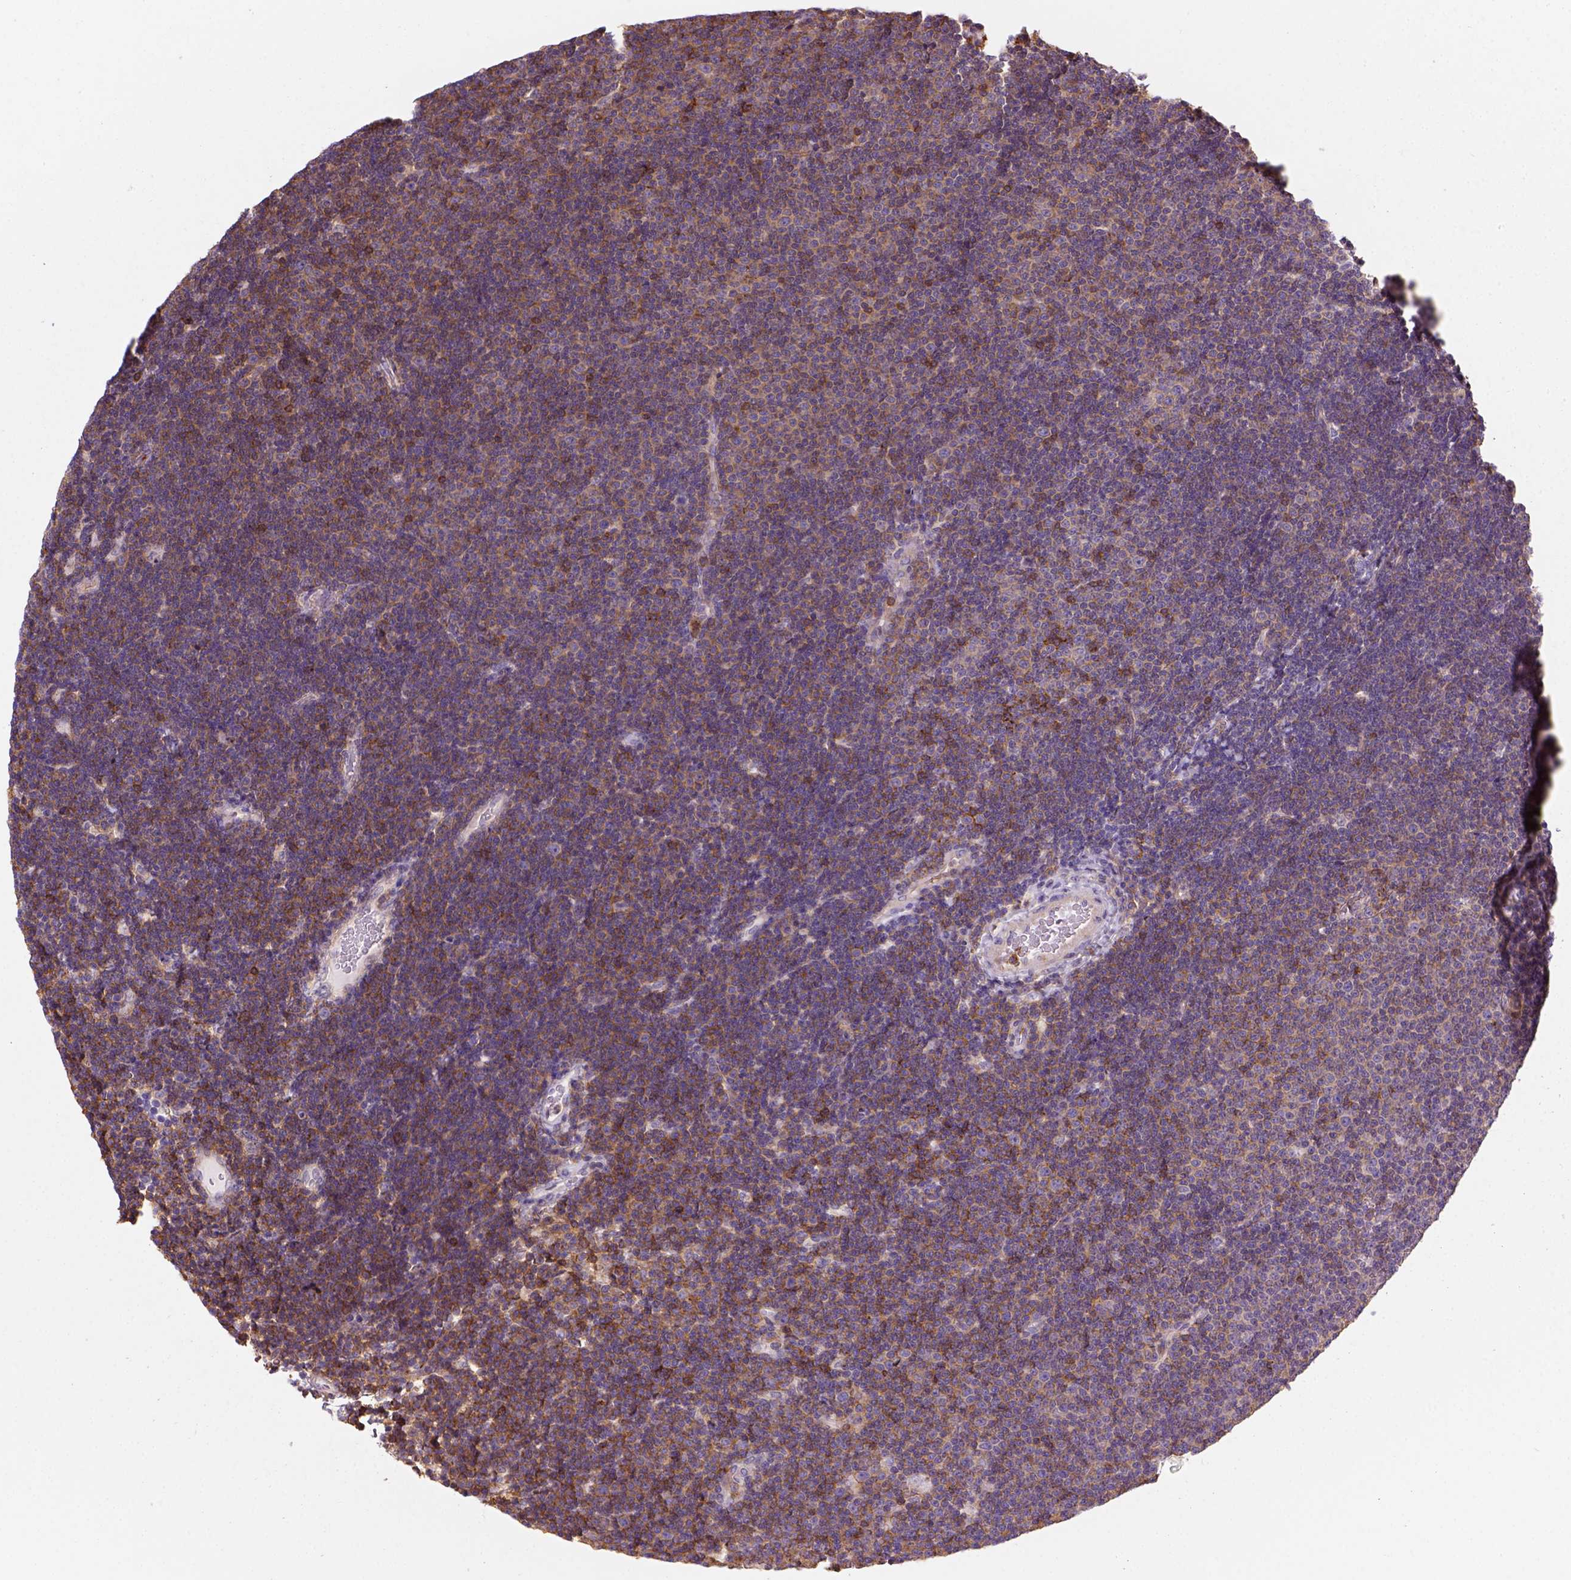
{"staining": {"intensity": "strong", "quantity": "25%-75%", "location": "cytoplasmic/membranous"}, "tissue": "lymphoma", "cell_type": "Tumor cells", "image_type": "cancer", "snomed": [{"axis": "morphology", "description": "Malignant lymphoma, non-Hodgkin's type, Low grade"}, {"axis": "topography", "description": "Brain"}], "caption": "IHC staining of low-grade malignant lymphoma, non-Hodgkin's type, which displays high levels of strong cytoplasmic/membranous expression in about 25%-75% of tumor cells indicating strong cytoplasmic/membranous protein staining. The staining was performed using DAB (brown) for protein detection and nuclei were counterstained in hematoxylin (blue).", "gene": "GPRC5D", "patient": {"sex": "female", "age": 66}}